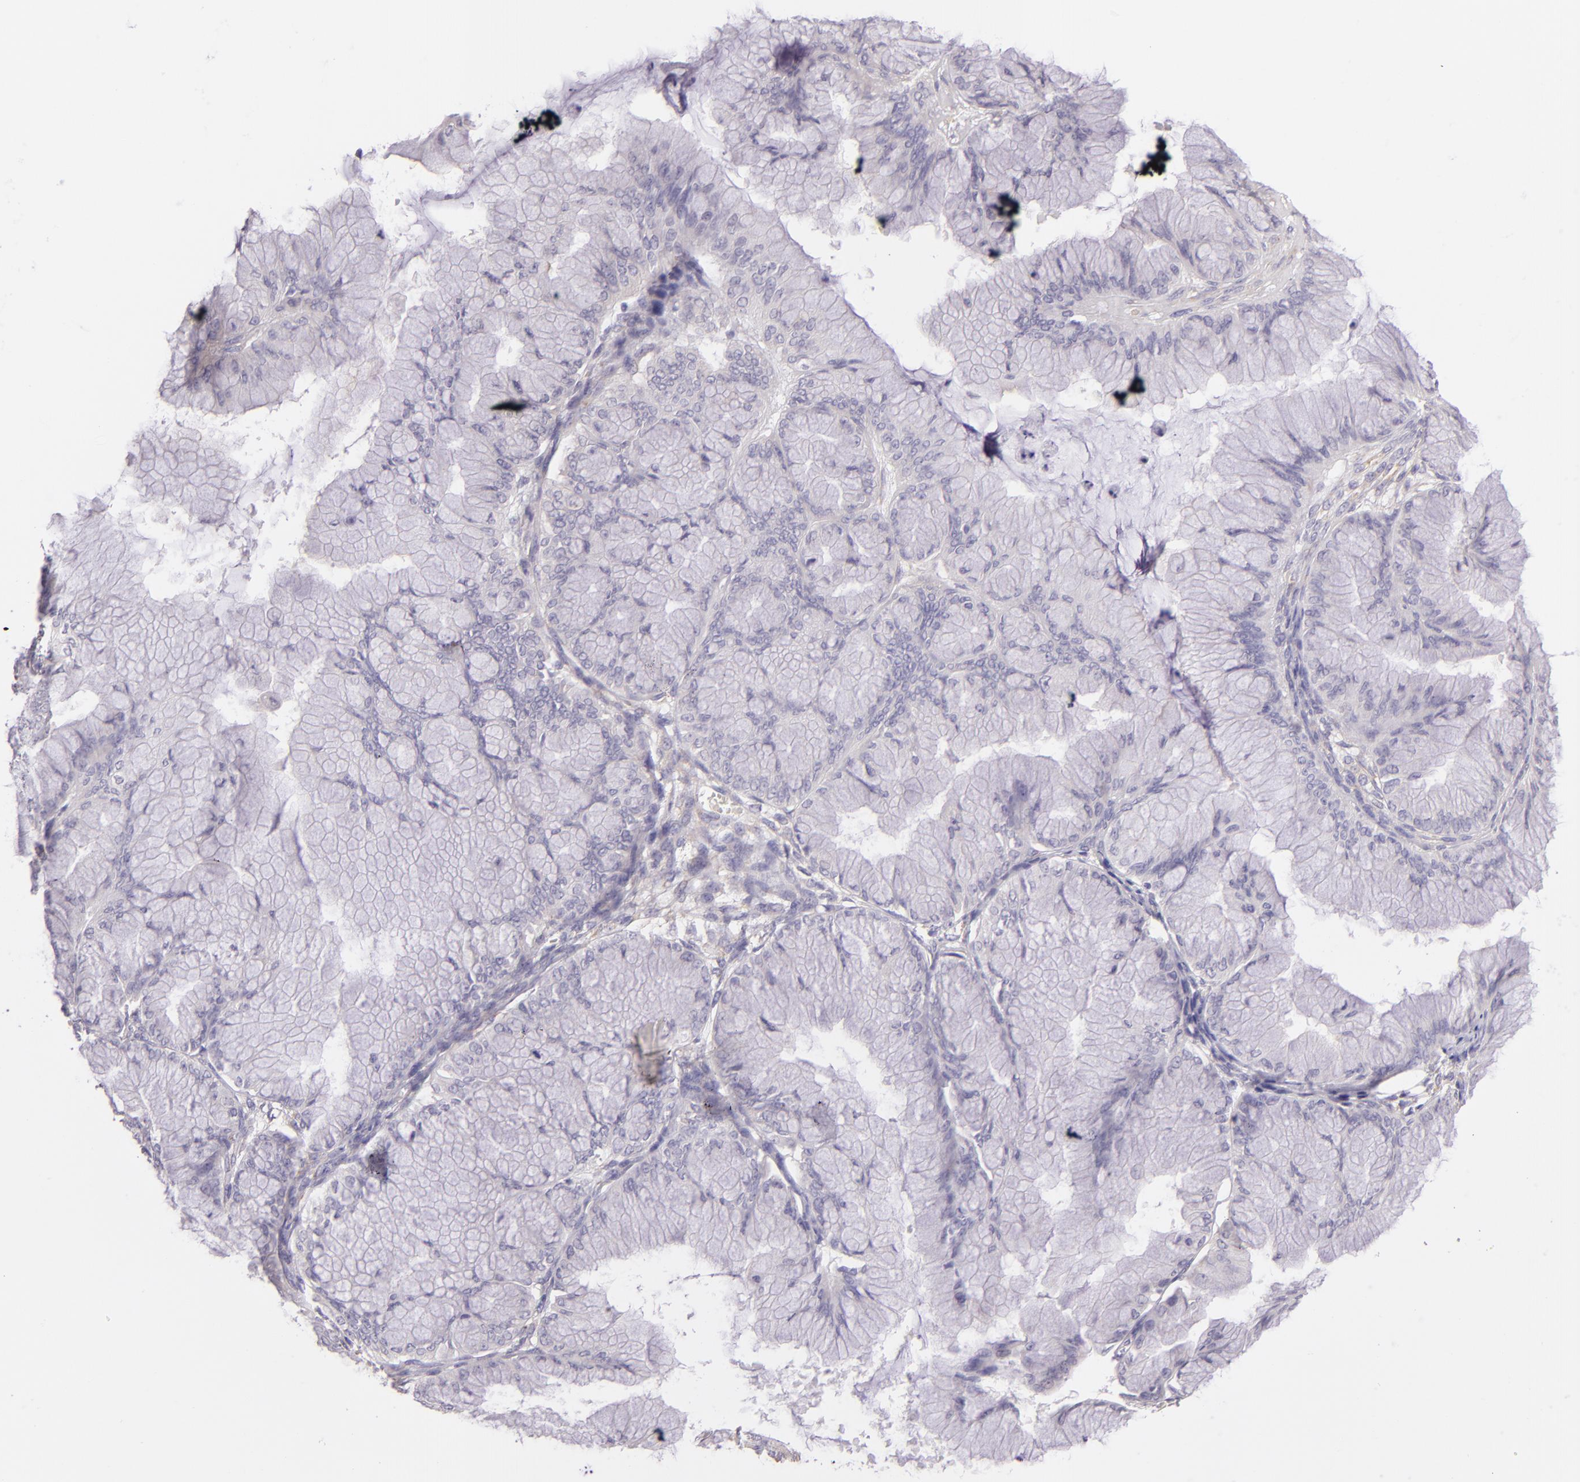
{"staining": {"intensity": "negative", "quantity": "none", "location": "none"}, "tissue": "ovarian cancer", "cell_type": "Tumor cells", "image_type": "cancer", "snomed": [{"axis": "morphology", "description": "Cystadenocarcinoma, mucinous, NOS"}, {"axis": "topography", "description": "Ovary"}], "caption": "Immunohistochemical staining of human mucinous cystadenocarcinoma (ovarian) exhibits no significant staining in tumor cells.", "gene": "ZC3H7B", "patient": {"sex": "female", "age": 63}}